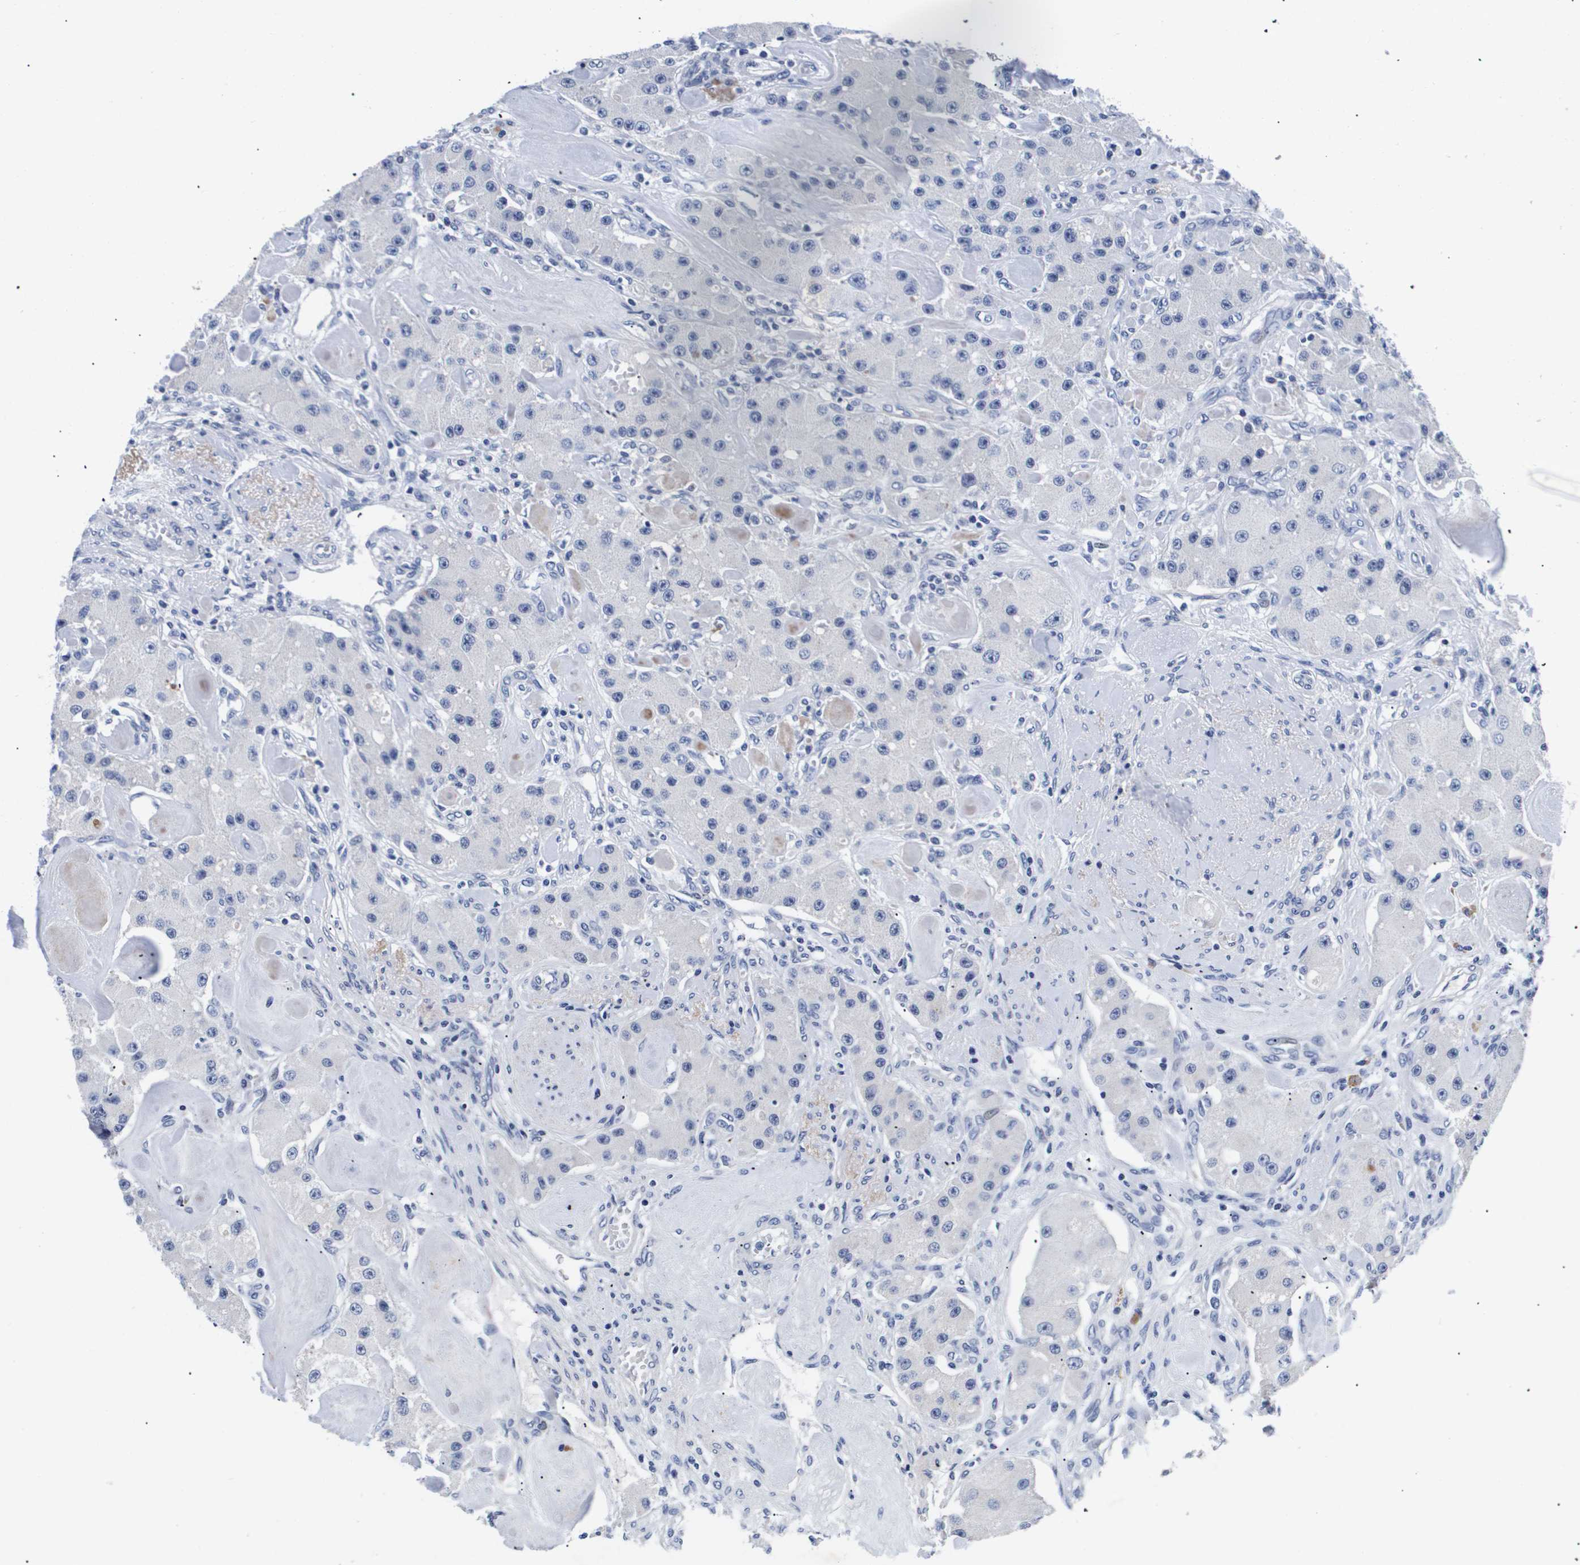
{"staining": {"intensity": "negative", "quantity": "none", "location": "none"}, "tissue": "carcinoid", "cell_type": "Tumor cells", "image_type": "cancer", "snomed": [{"axis": "morphology", "description": "Carcinoid, malignant, NOS"}, {"axis": "topography", "description": "Pancreas"}], "caption": "There is no significant expression in tumor cells of carcinoid (malignant).", "gene": "ATP6V0A4", "patient": {"sex": "male", "age": 41}}